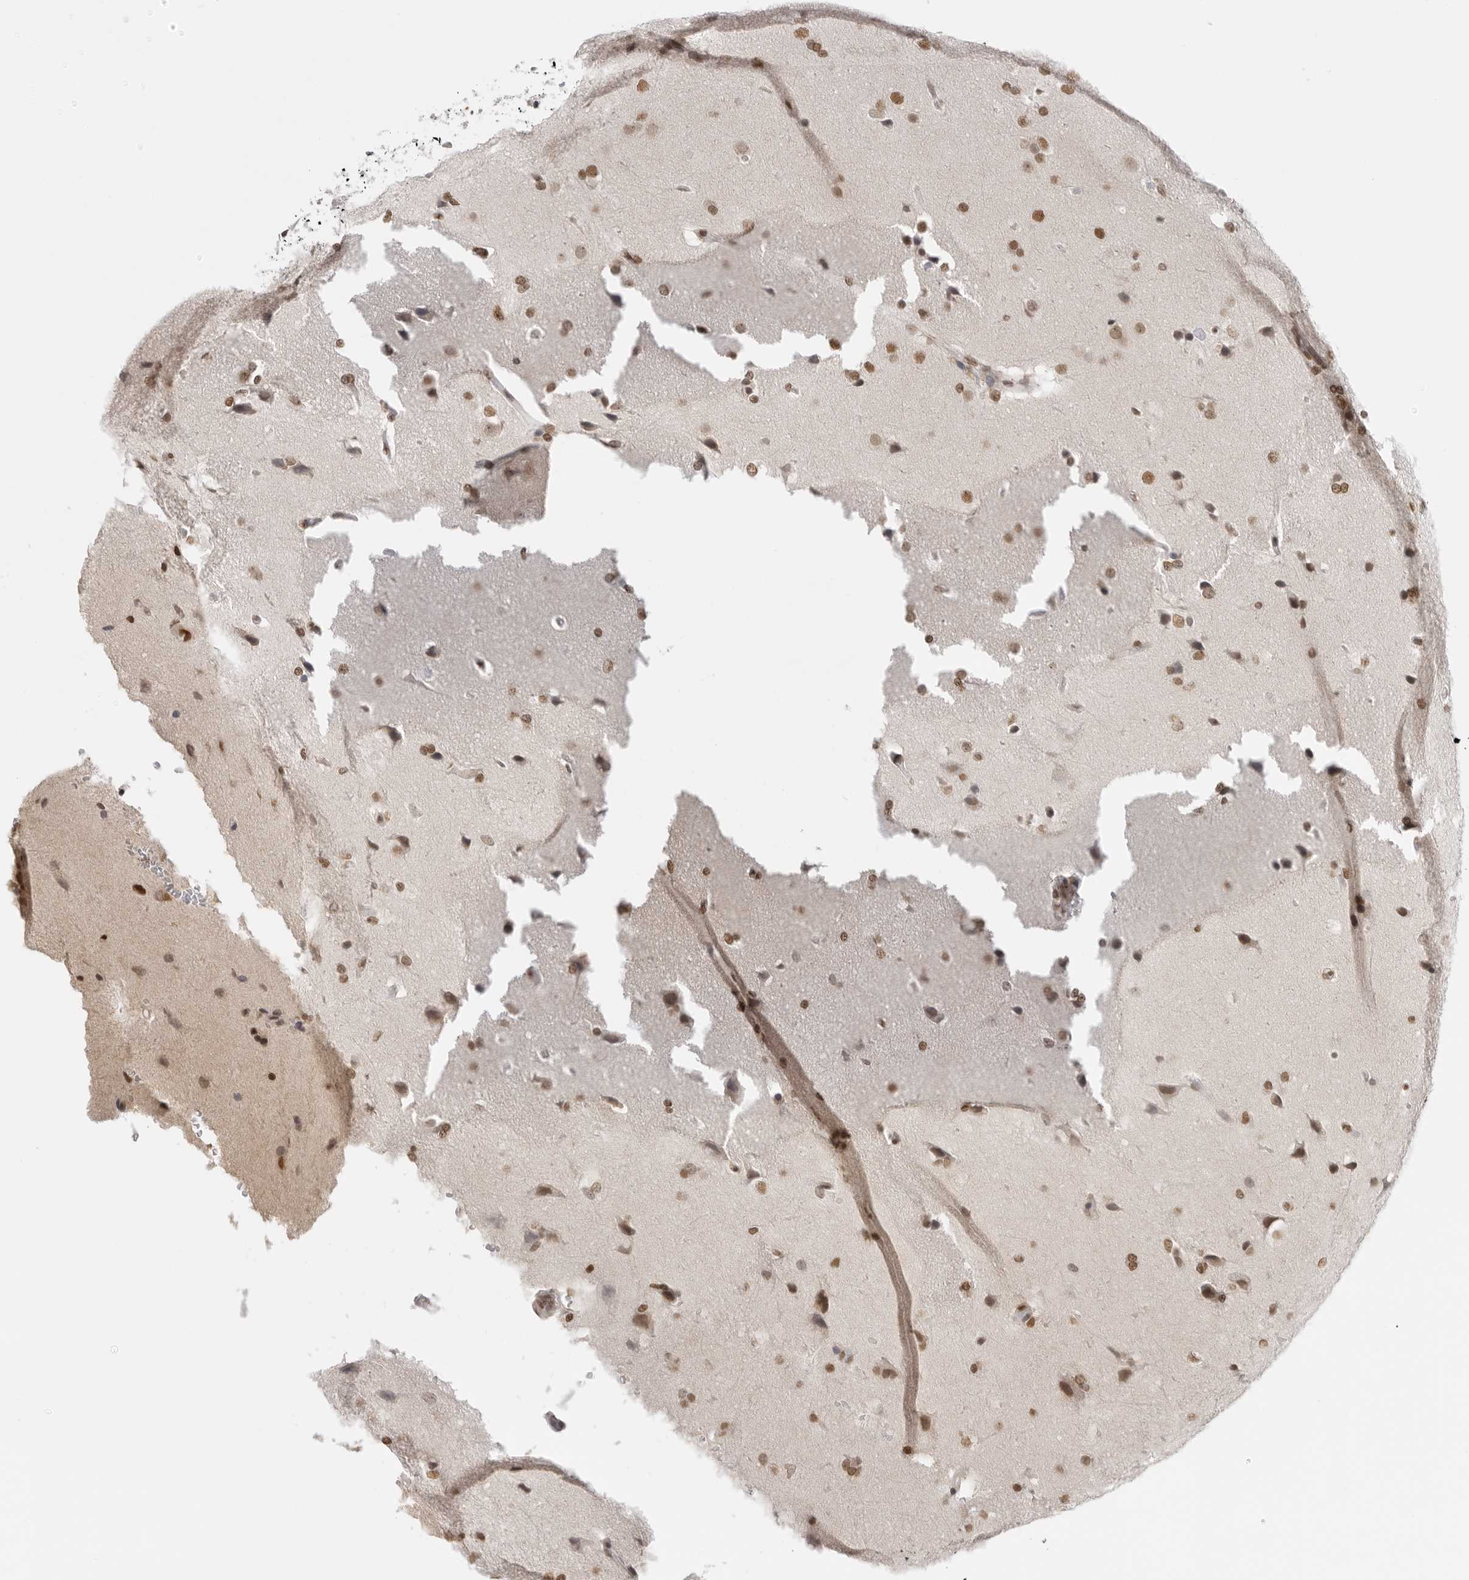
{"staining": {"intensity": "moderate", "quantity": ">75%", "location": "nuclear"}, "tissue": "glioma", "cell_type": "Tumor cells", "image_type": "cancer", "snomed": [{"axis": "morphology", "description": "Glioma, malignant, Low grade"}, {"axis": "topography", "description": "Brain"}], "caption": "Low-grade glioma (malignant) was stained to show a protein in brown. There is medium levels of moderate nuclear expression in approximately >75% of tumor cells. Using DAB (brown) and hematoxylin (blue) stains, captured at high magnification using brightfield microscopy.", "gene": "RPA2", "patient": {"sex": "female", "age": 37}}